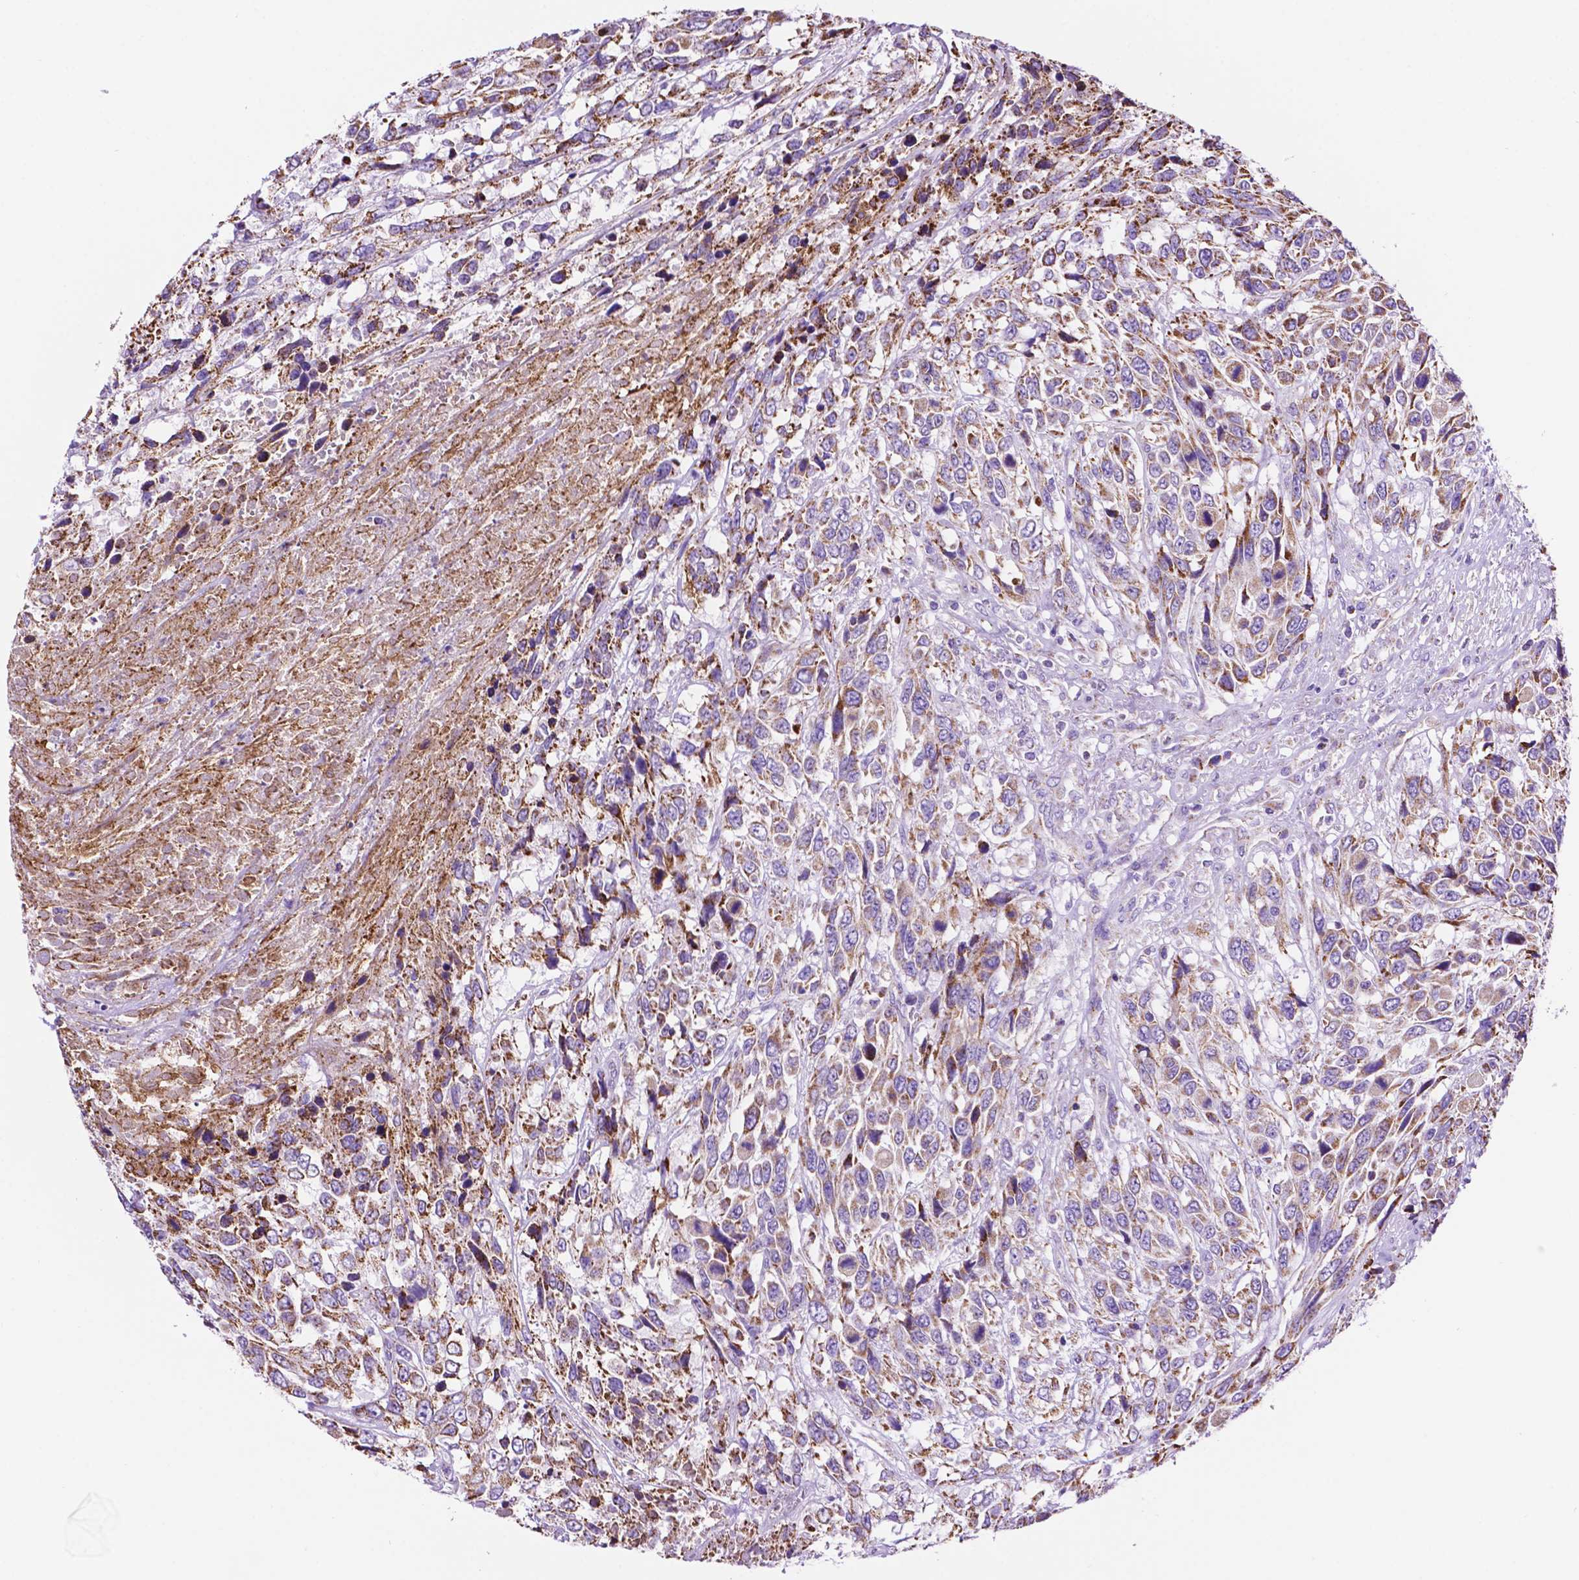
{"staining": {"intensity": "moderate", "quantity": ">75%", "location": "cytoplasmic/membranous"}, "tissue": "urothelial cancer", "cell_type": "Tumor cells", "image_type": "cancer", "snomed": [{"axis": "morphology", "description": "Urothelial carcinoma, High grade"}, {"axis": "topography", "description": "Urinary bladder"}], "caption": "Brown immunohistochemical staining in human urothelial cancer exhibits moderate cytoplasmic/membranous expression in about >75% of tumor cells. (Stains: DAB in brown, nuclei in blue, Microscopy: brightfield microscopy at high magnification).", "gene": "GDPD5", "patient": {"sex": "female", "age": 70}}